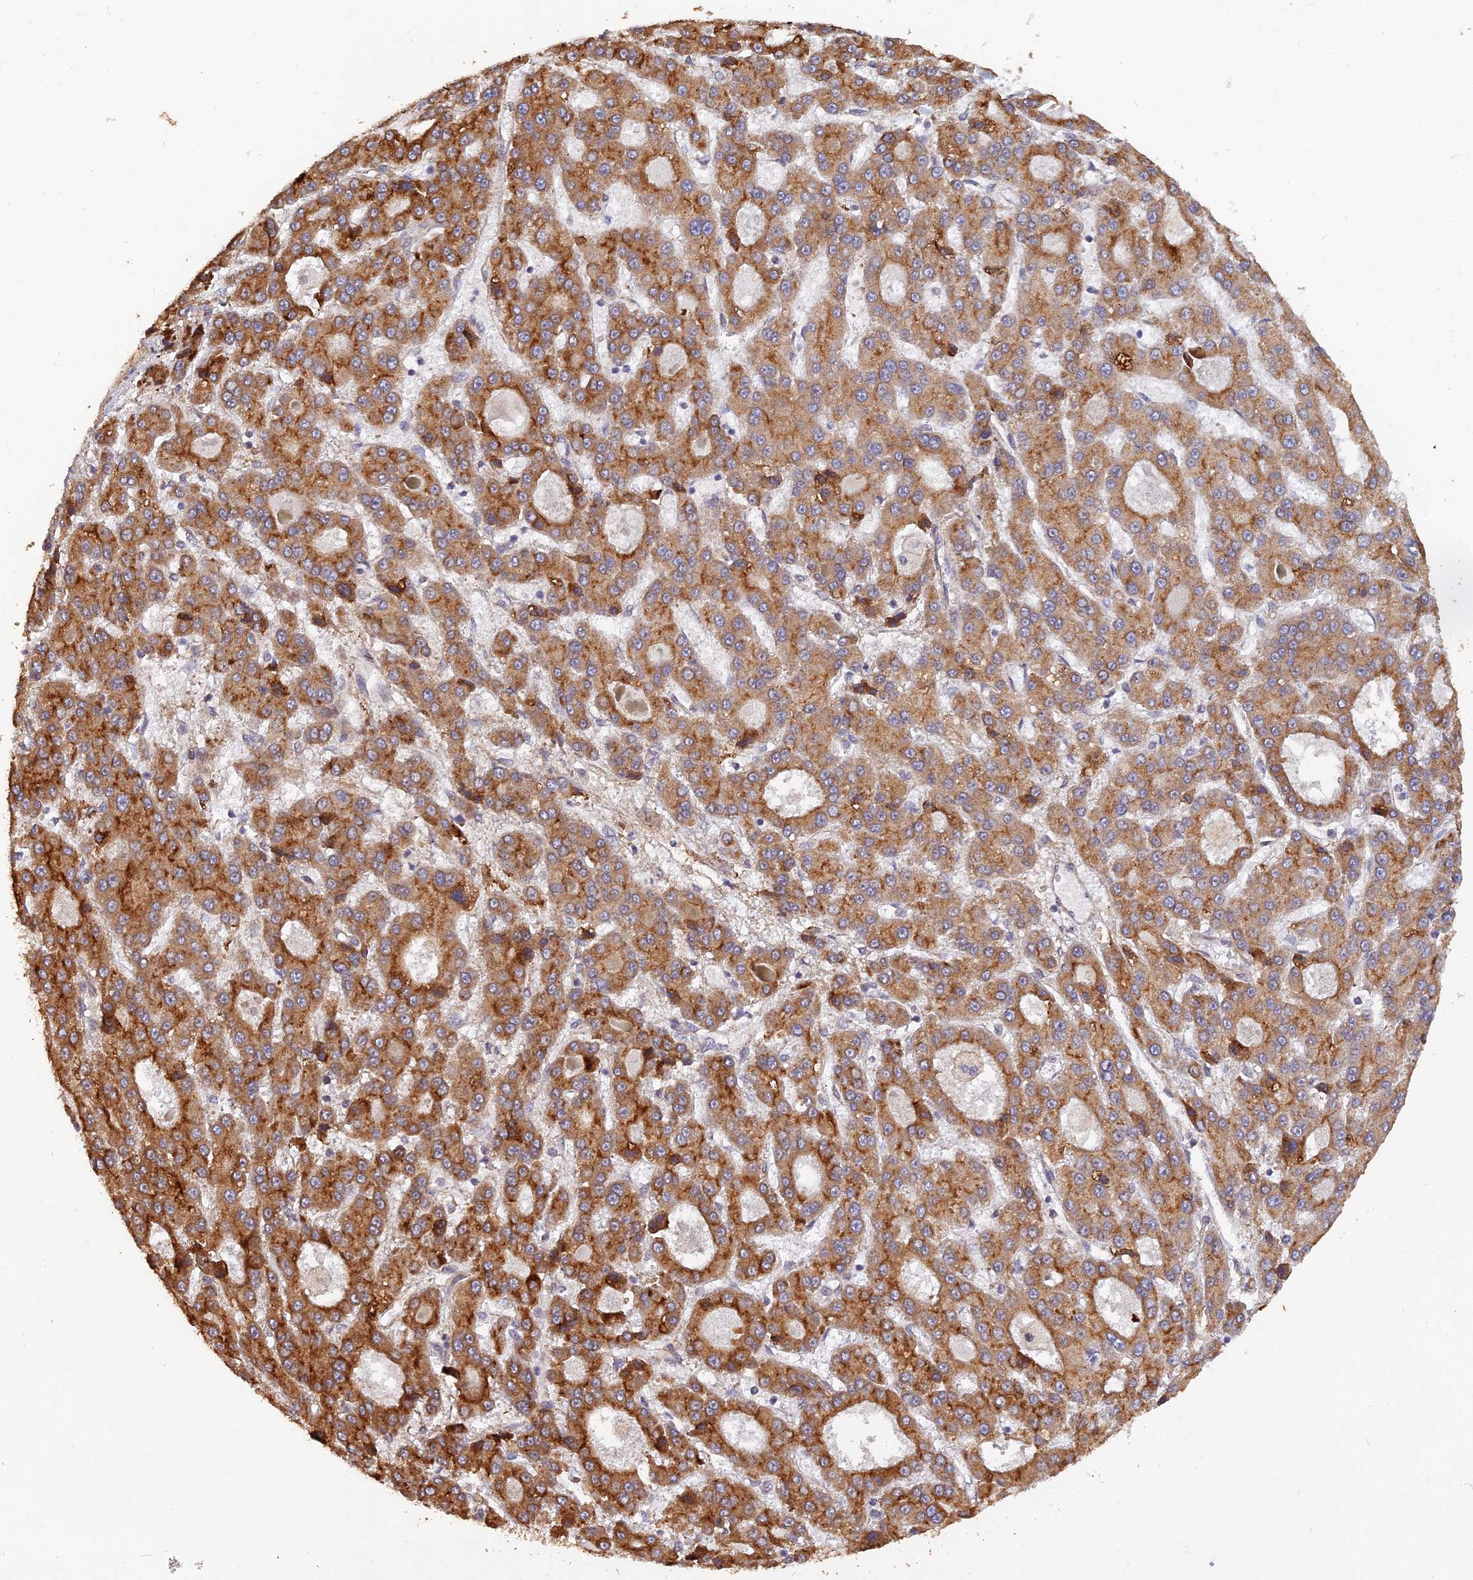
{"staining": {"intensity": "strong", "quantity": ">75%", "location": "cytoplasmic/membranous"}, "tissue": "liver cancer", "cell_type": "Tumor cells", "image_type": "cancer", "snomed": [{"axis": "morphology", "description": "Carcinoma, Hepatocellular, NOS"}, {"axis": "topography", "description": "Liver"}], "caption": "Tumor cells exhibit high levels of strong cytoplasmic/membranous expression in approximately >75% of cells in human liver cancer.", "gene": "PAGR1", "patient": {"sex": "male", "age": 70}}